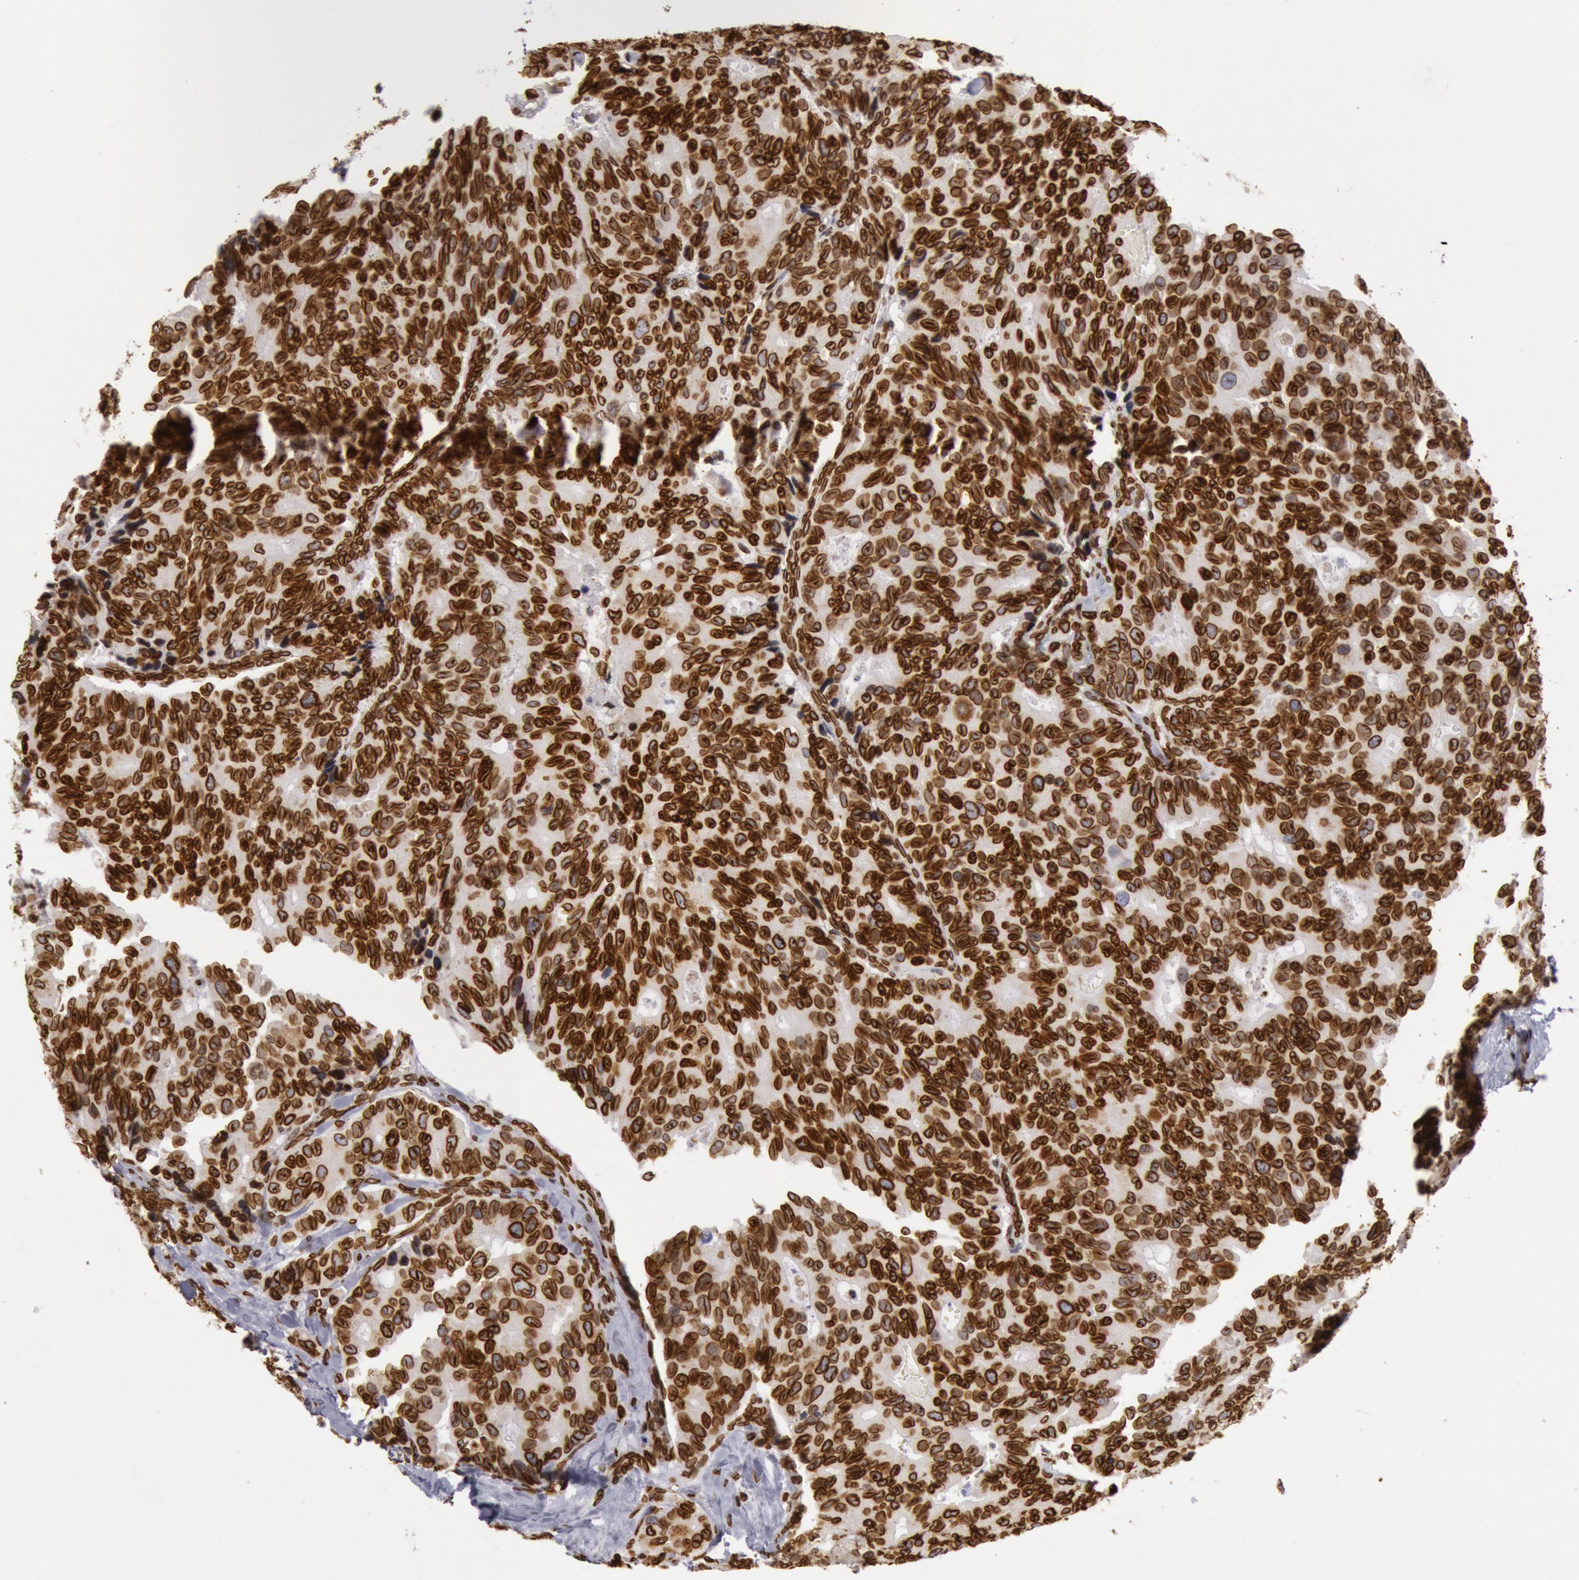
{"staining": {"intensity": "strong", "quantity": ">75%", "location": "nuclear"}, "tissue": "breast cancer", "cell_type": "Tumor cells", "image_type": "cancer", "snomed": [{"axis": "morphology", "description": "Duct carcinoma"}, {"axis": "topography", "description": "Breast"}], "caption": "Breast cancer stained for a protein reveals strong nuclear positivity in tumor cells.", "gene": "SUN2", "patient": {"sex": "female", "age": 69}}